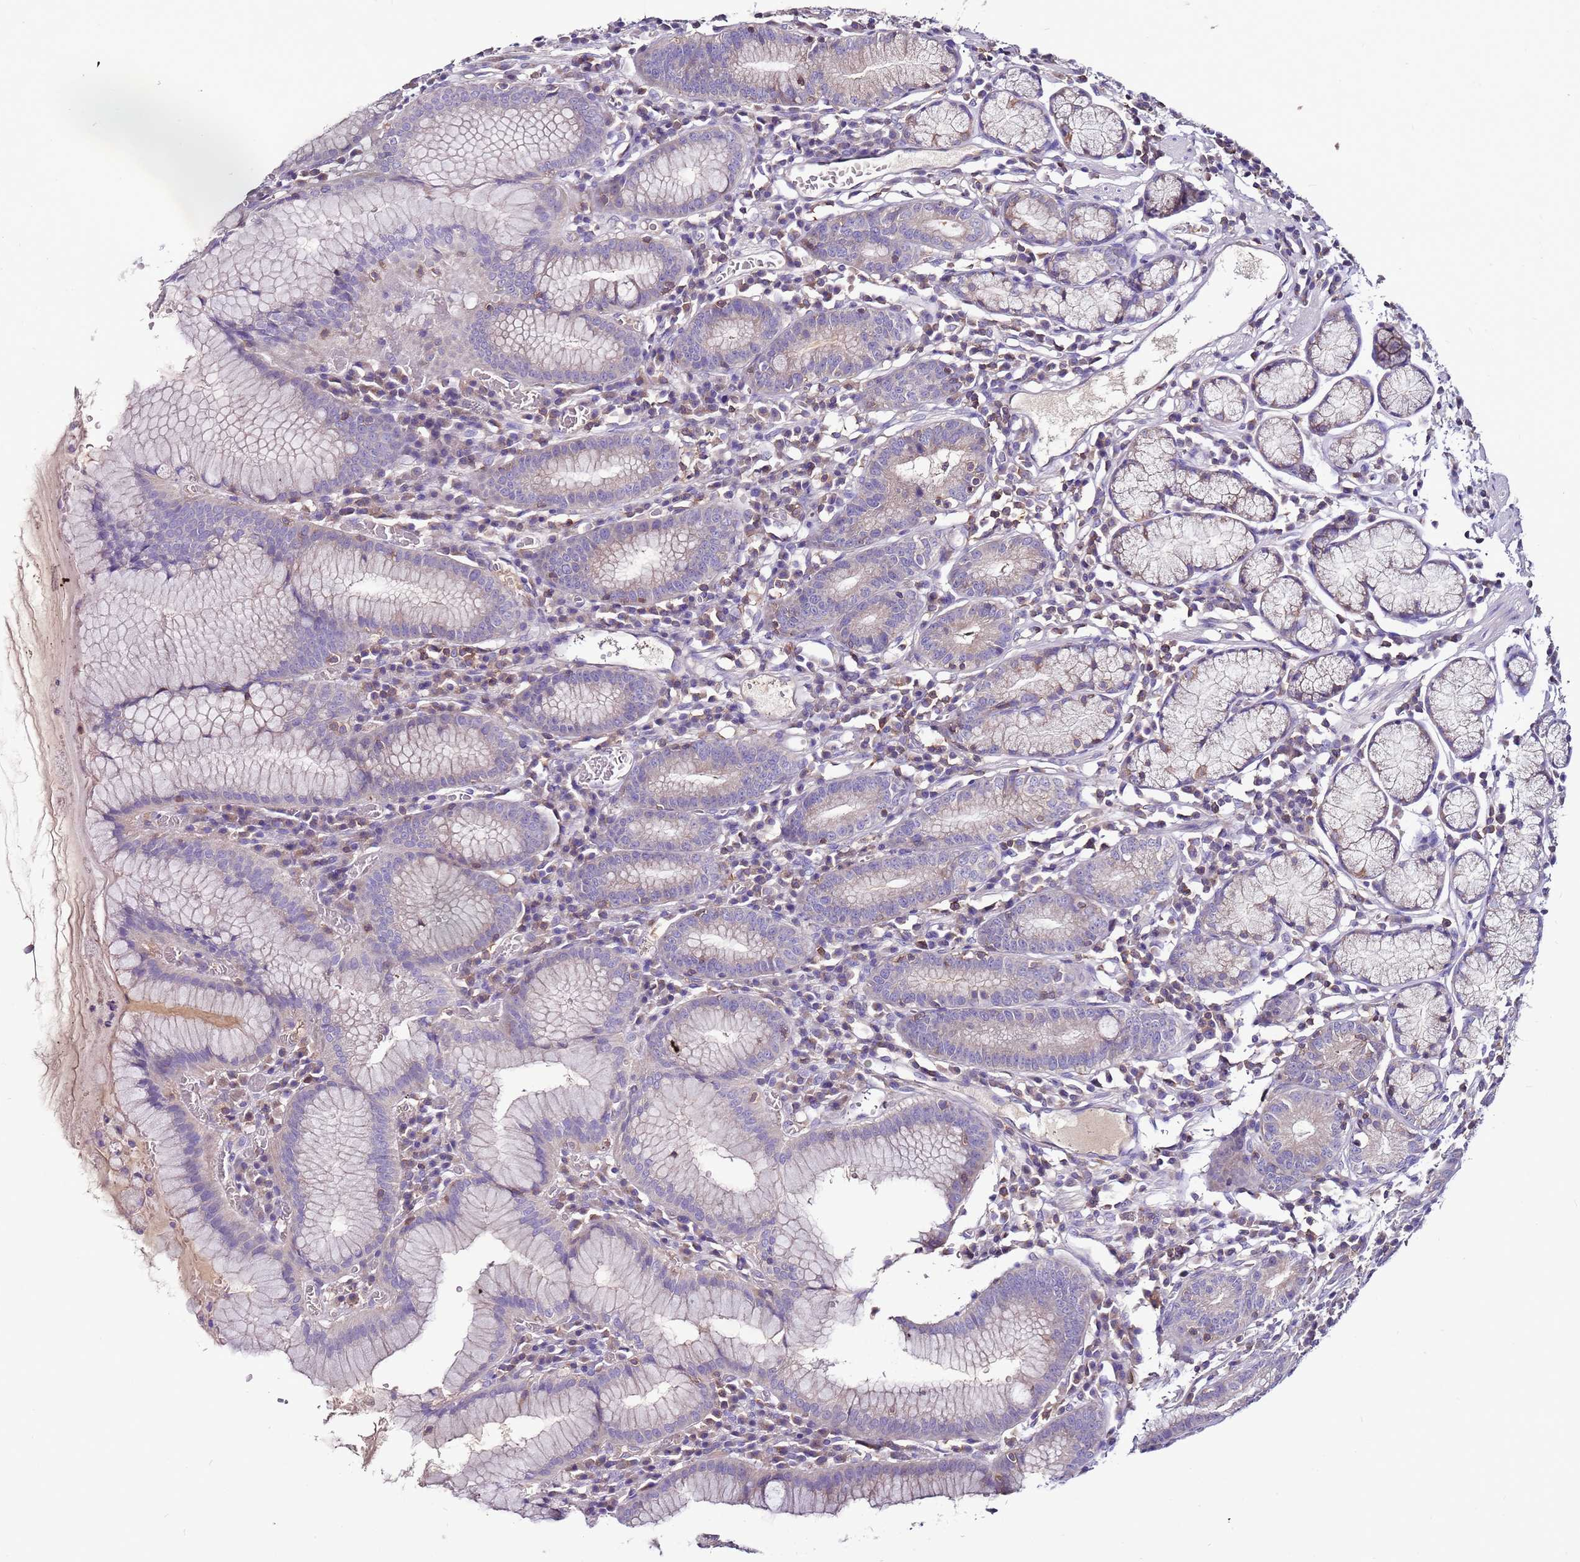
{"staining": {"intensity": "moderate", "quantity": "25%-75%", "location": "cytoplasmic/membranous"}, "tissue": "stomach", "cell_type": "Glandular cells", "image_type": "normal", "snomed": [{"axis": "morphology", "description": "Normal tissue, NOS"}, {"axis": "topography", "description": "Stomach"}], "caption": "Immunohistochemical staining of unremarkable stomach displays moderate cytoplasmic/membranous protein positivity in approximately 25%-75% of glandular cells. (Brightfield microscopy of DAB IHC at high magnification).", "gene": "IGIP", "patient": {"sex": "male", "age": 55}}